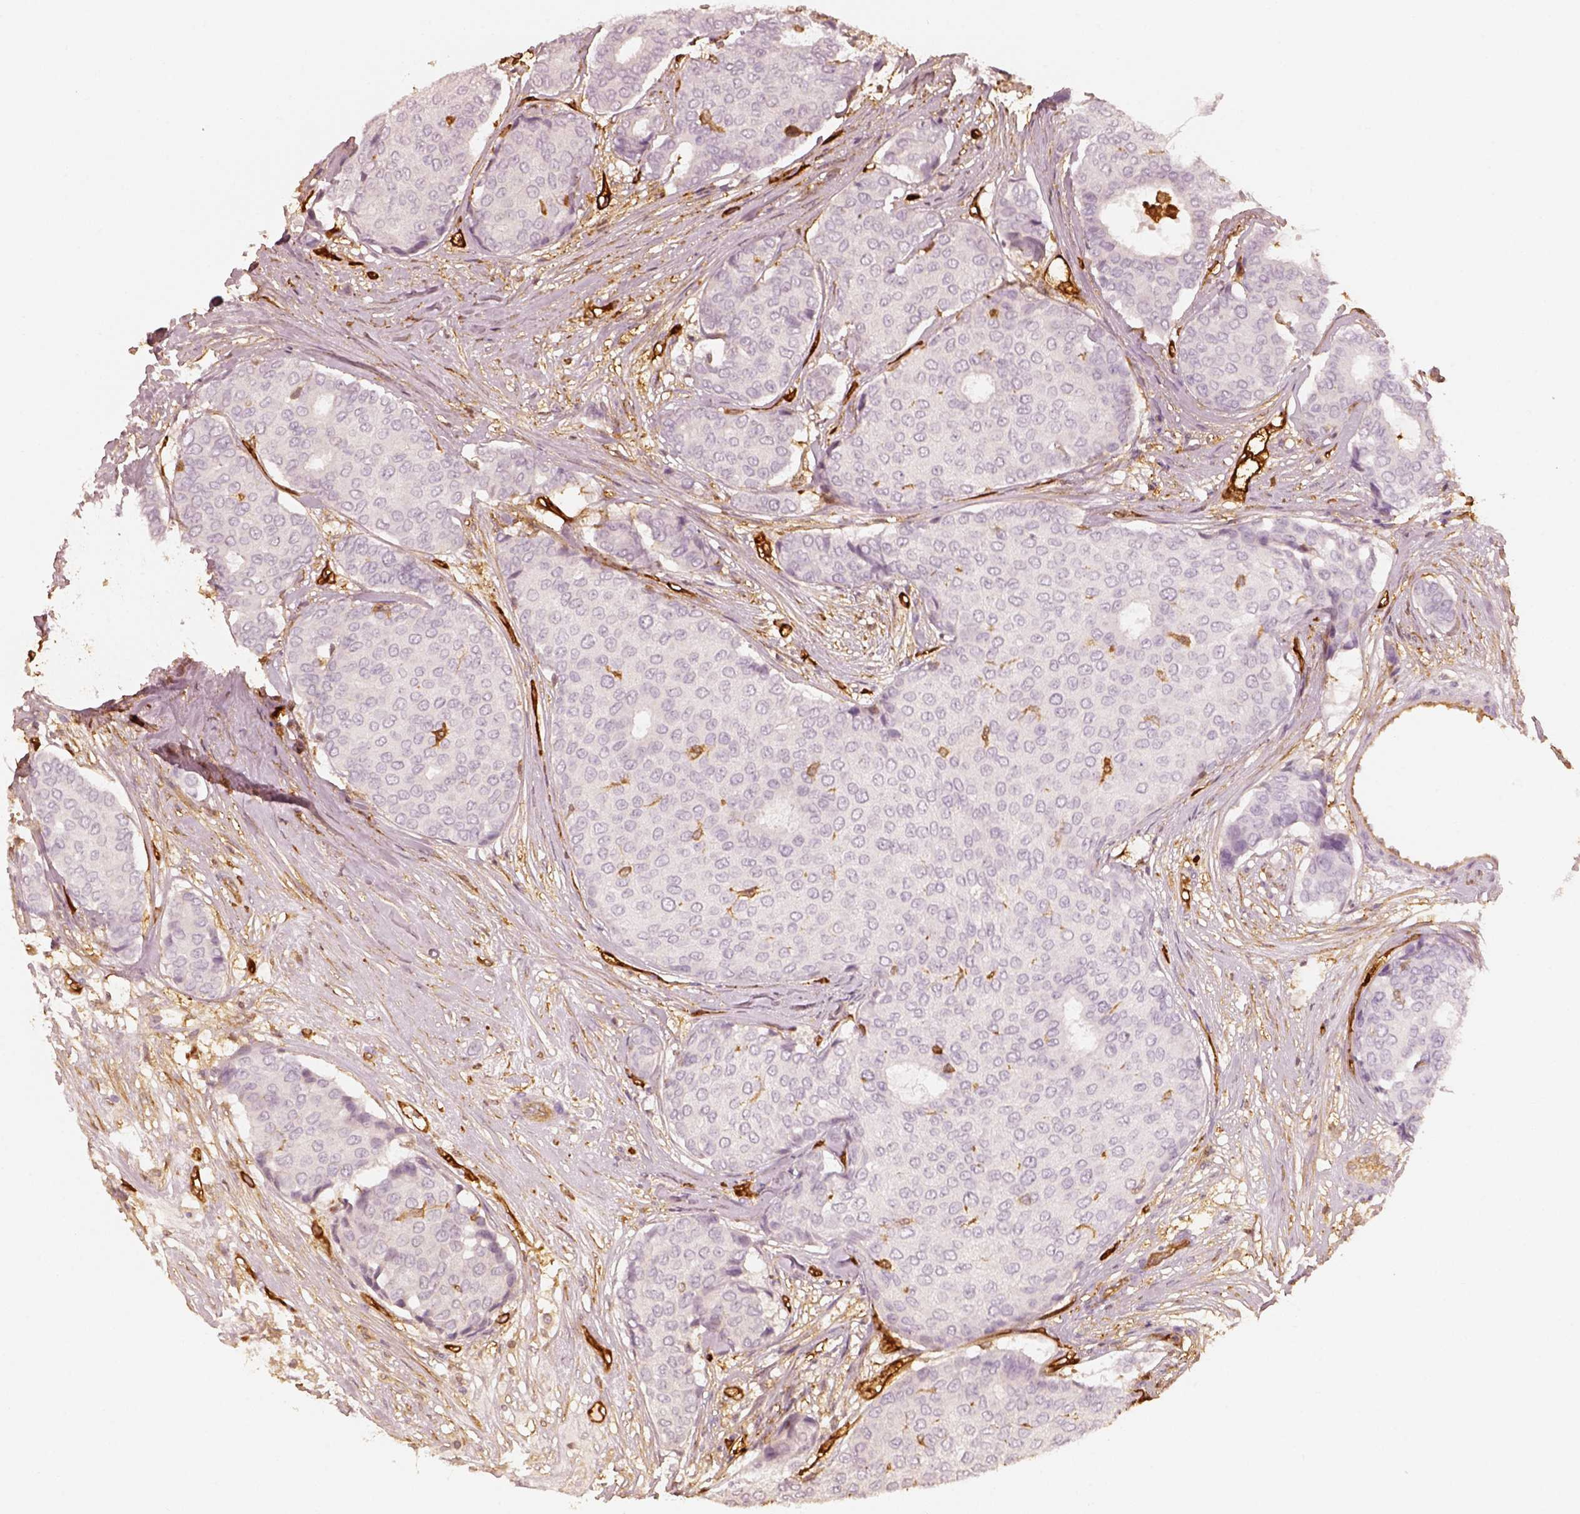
{"staining": {"intensity": "negative", "quantity": "none", "location": "none"}, "tissue": "breast cancer", "cell_type": "Tumor cells", "image_type": "cancer", "snomed": [{"axis": "morphology", "description": "Duct carcinoma"}, {"axis": "topography", "description": "Breast"}], "caption": "The photomicrograph shows no significant expression in tumor cells of breast cancer (invasive ductal carcinoma). Nuclei are stained in blue.", "gene": "FSCN1", "patient": {"sex": "female", "age": 75}}